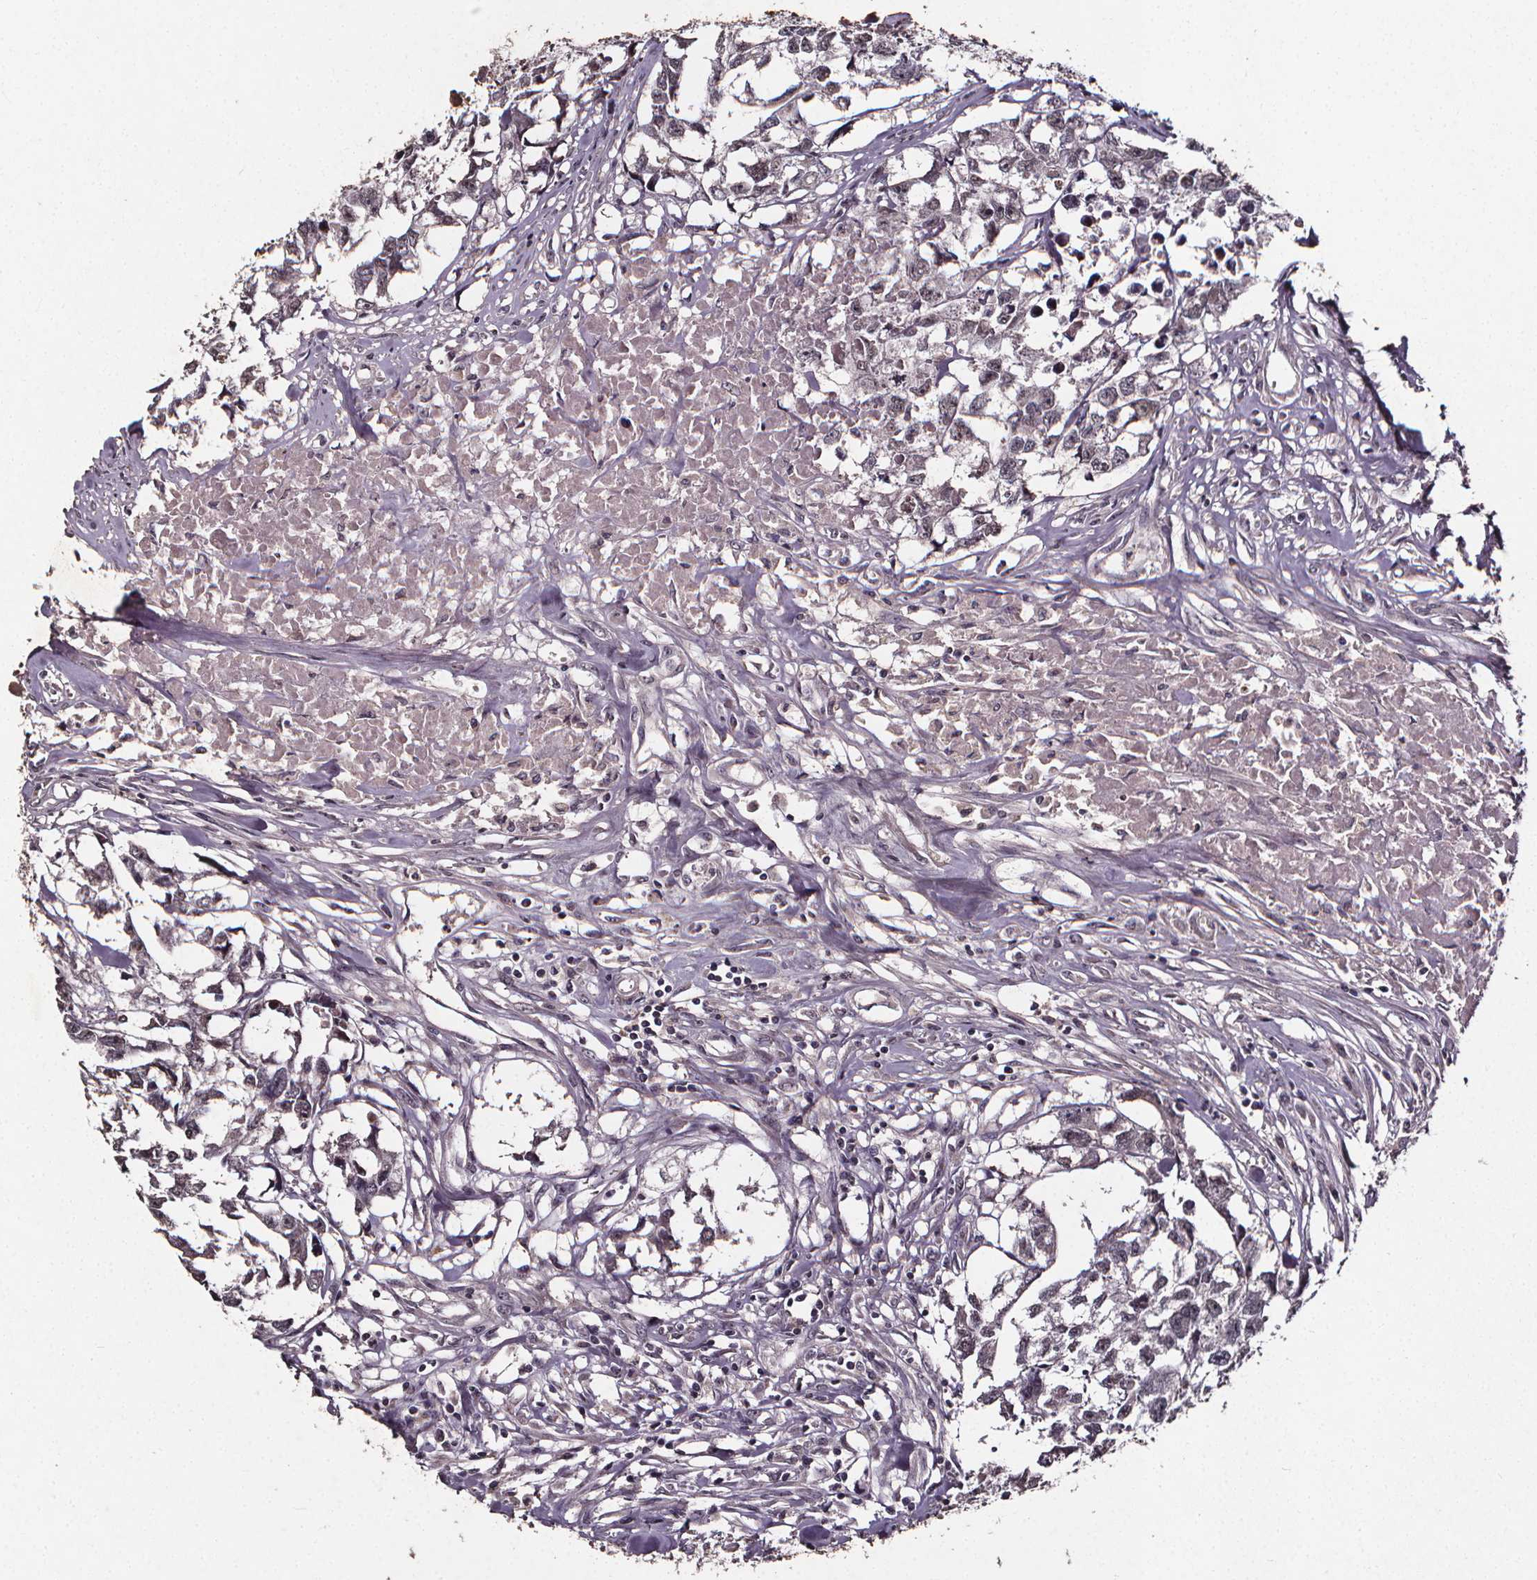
{"staining": {"intensity": "negative", "quantity": "none", "location": "none"}, "tissue": "testis cancer", "cell_type": "Tumor cells", "image_type": "cancer", "snomed": [{"axis": "morphology", "description": "Carcinoma, Embryonal, NOS"}, {"axis": "morphology", "description": "Teratoma, malignant, NOS"}, {"axis": "topography", "description": "Testis"}], "caption": "The photomicrograph displays no staining of tumor cells in testis cancer (teratoma (malignant)). (DAB immunohistochemistry, high magnification).", "gene": "SPAG8", "patient": {"sex": "male", "age": 44}}